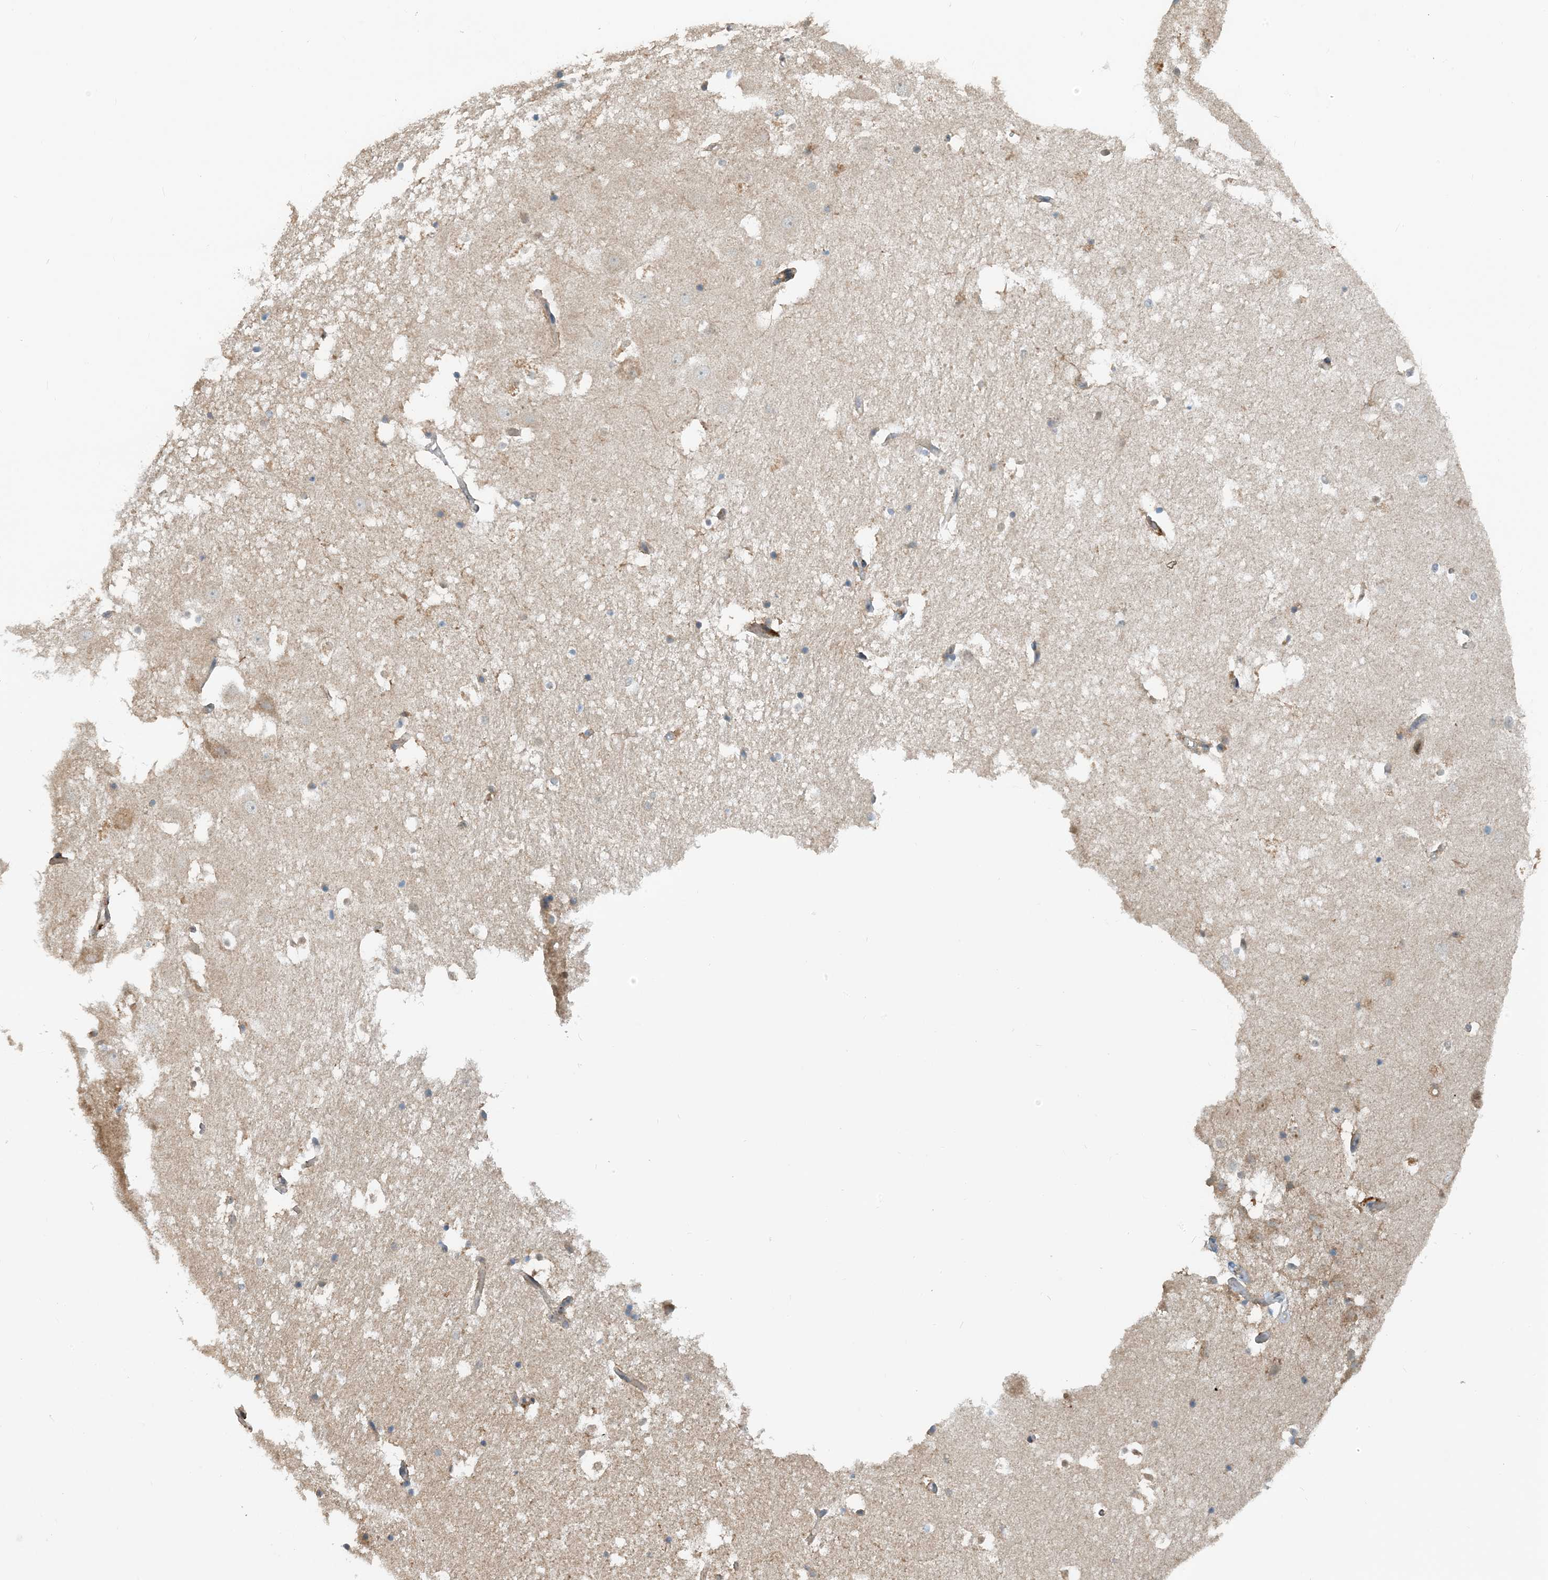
{"staining": {"intensity": "weak", "quantity": "<25%", "location": "cytoplasmic/membranous"}, "tissue": "hippocampus", "cell_type": "Glial cells", "image_type": "normal", "snomed": [{"axis": "morphology", "description": "Normal tissue, NOS"}, {"axis": "topography", "description": "Hippocampus"}], "caption": "Glial cells show no significant protein staining in normal hippocampus. (IHC, brightfield microscopy, high magnification).", "gene": "PHOSPHO2", "patient": {"sex": "female", "age": 52}}